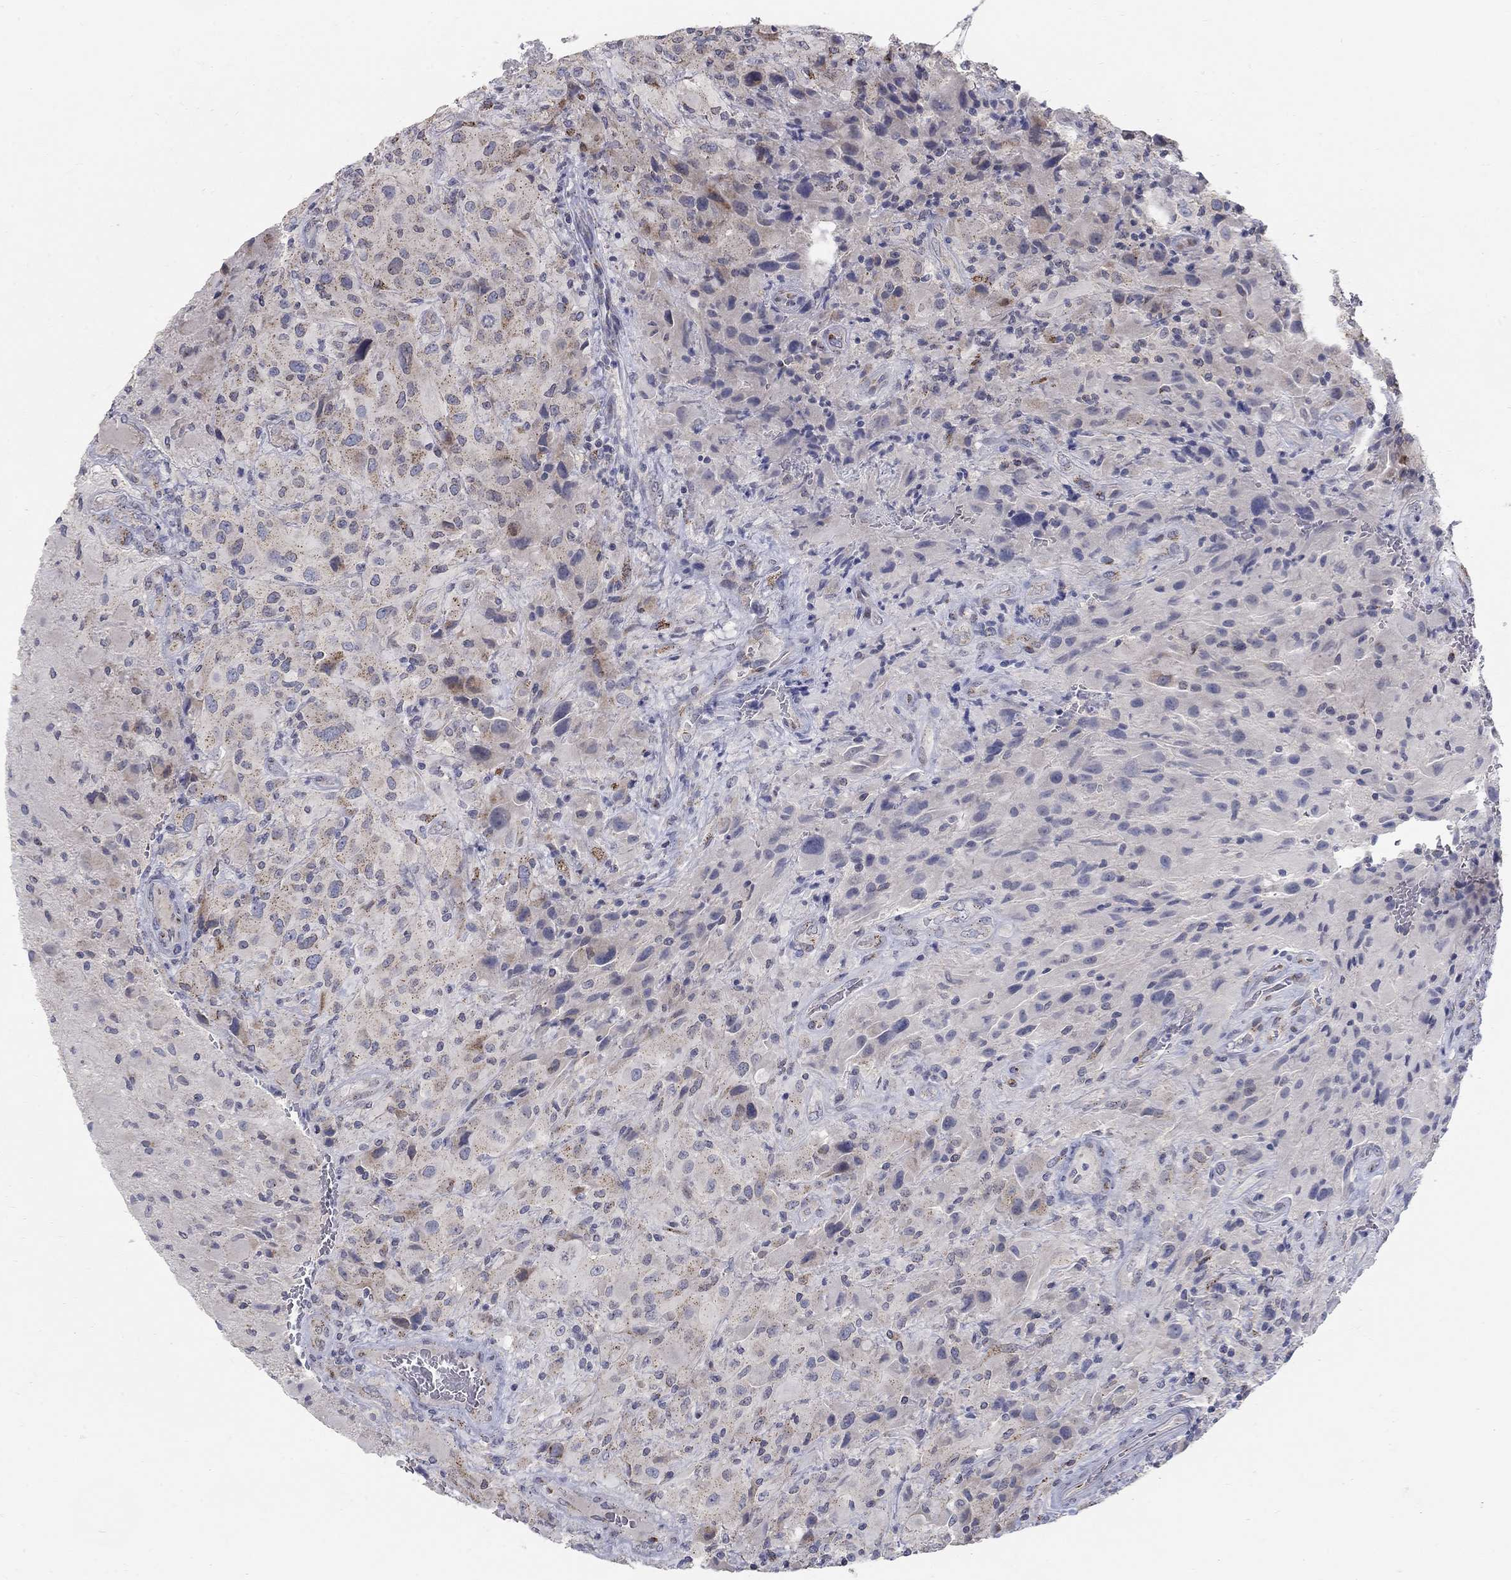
{"staining": {"intensity": "negative", "quantity": "none", "location": "none"}, "tissue": "glioma", "cell_type": "Tumor cells", "image_type": "cancer", "snomed": [{"axis": "morphology", "description": "Glioma, malignant, High grade"}, {"axis": "topography", "description": "Cerebral cortex"}], "caption": "Immunohistochemistry (IHC) of glioma exhibits no positivity in tumor cells.", "gene": "PANK3", "patient": {"sex": "male", "age": 35}}